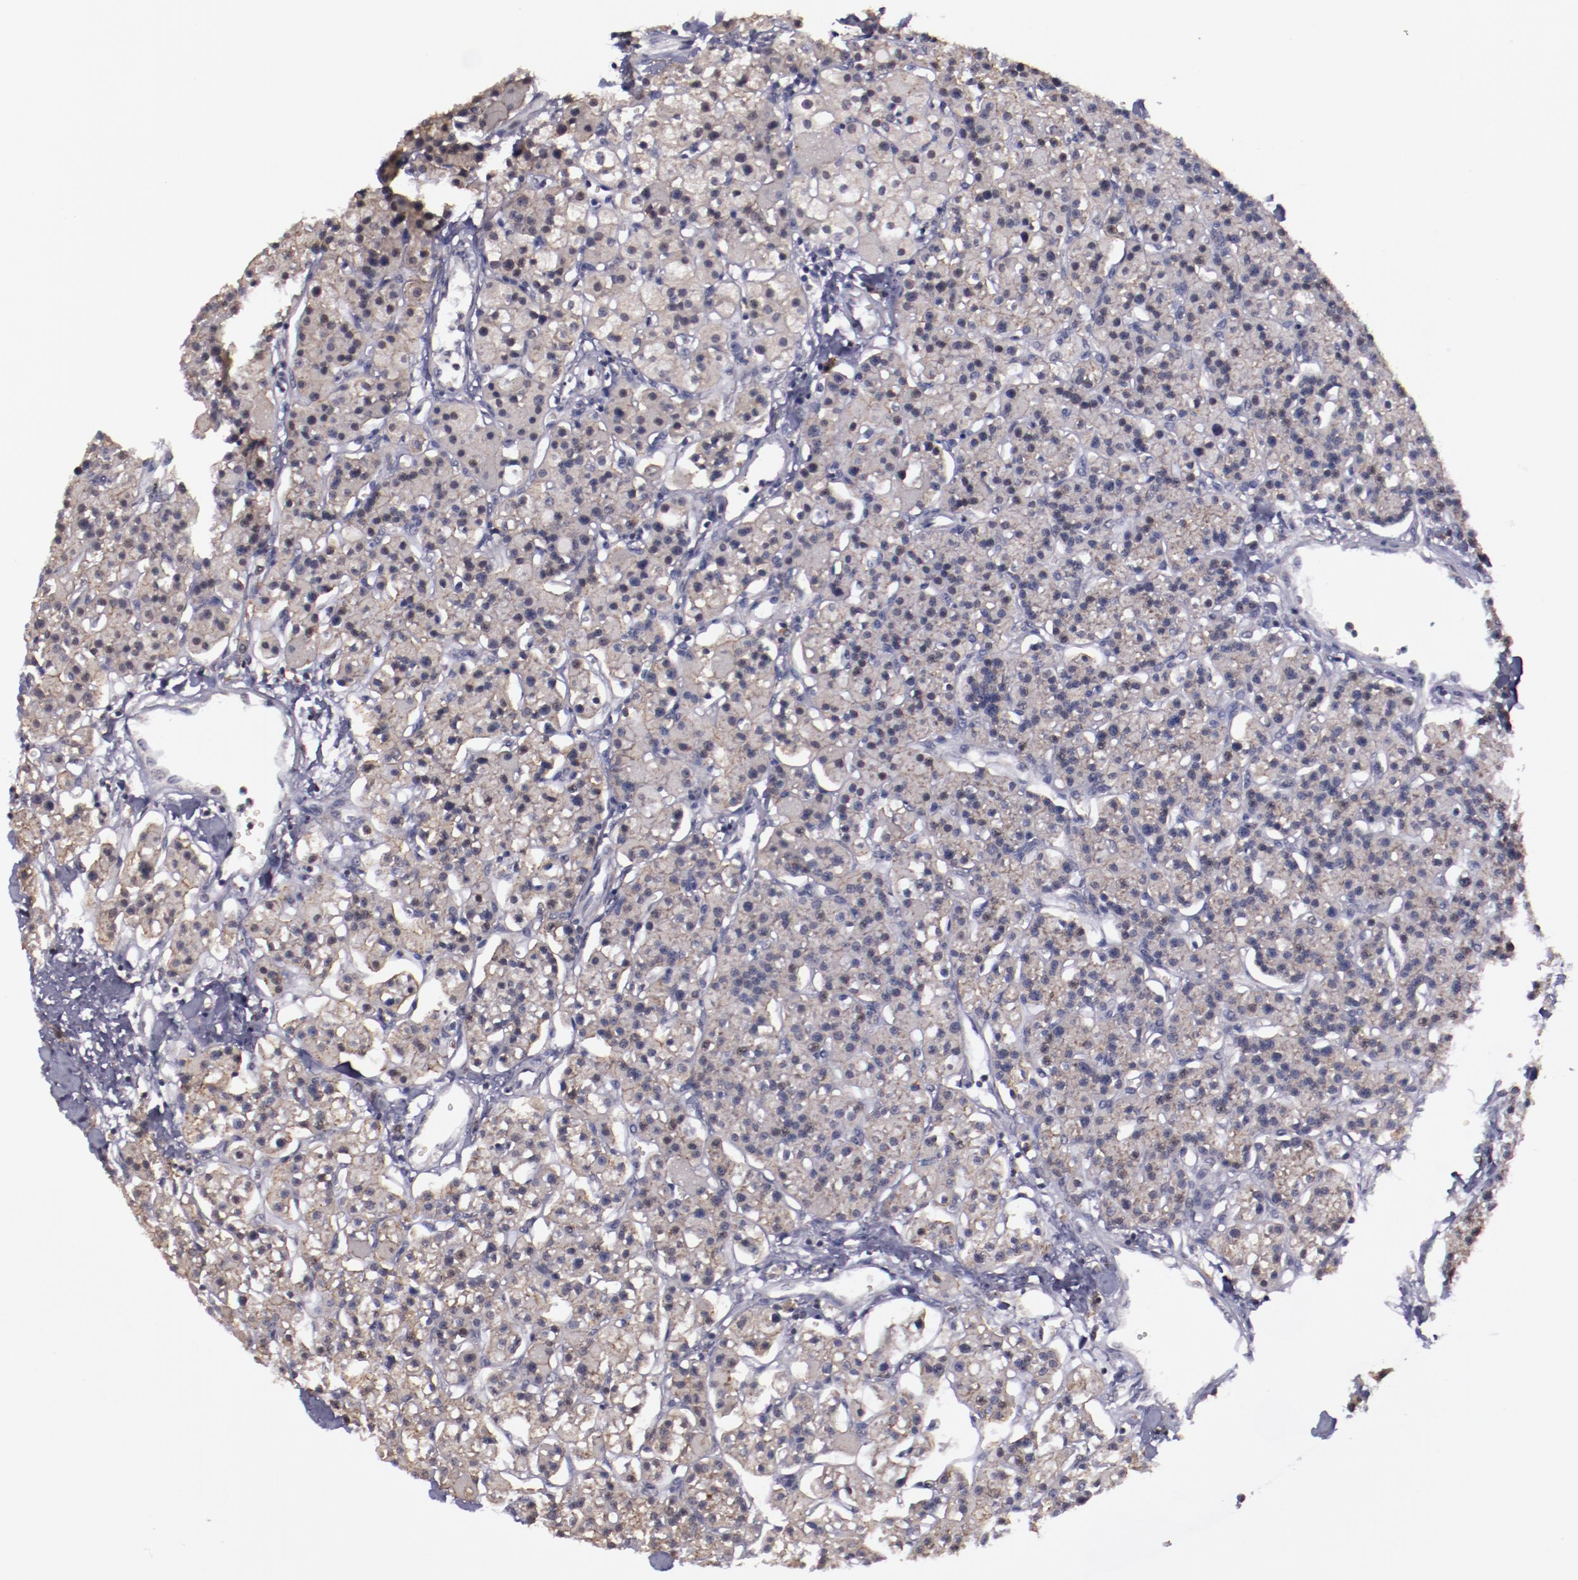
{"staining": {"intensity": "weak", "quantity": ">75%", "location": "cytoplasmic/membranous,nuclear"}, "tissue": "parathyroid gland", "cell_type": "Glandular cells", "image_type": "normal", "snomed": [{"axis": "morphology", "description": "Normal tissue, NOS"}, {"axis": "topography", "description": "Parathyroid gland"}], "caption": "Glandular cells demonstrate weak cytoplasmic/membranous,nuclear staining in approximately >75% of cells in unremarkable parathyroid gland. (DAB IHC with brightfield microscopy, high magnification).", "gene": "NRXN3", "patient": {"sex": "female", "age": 58}}